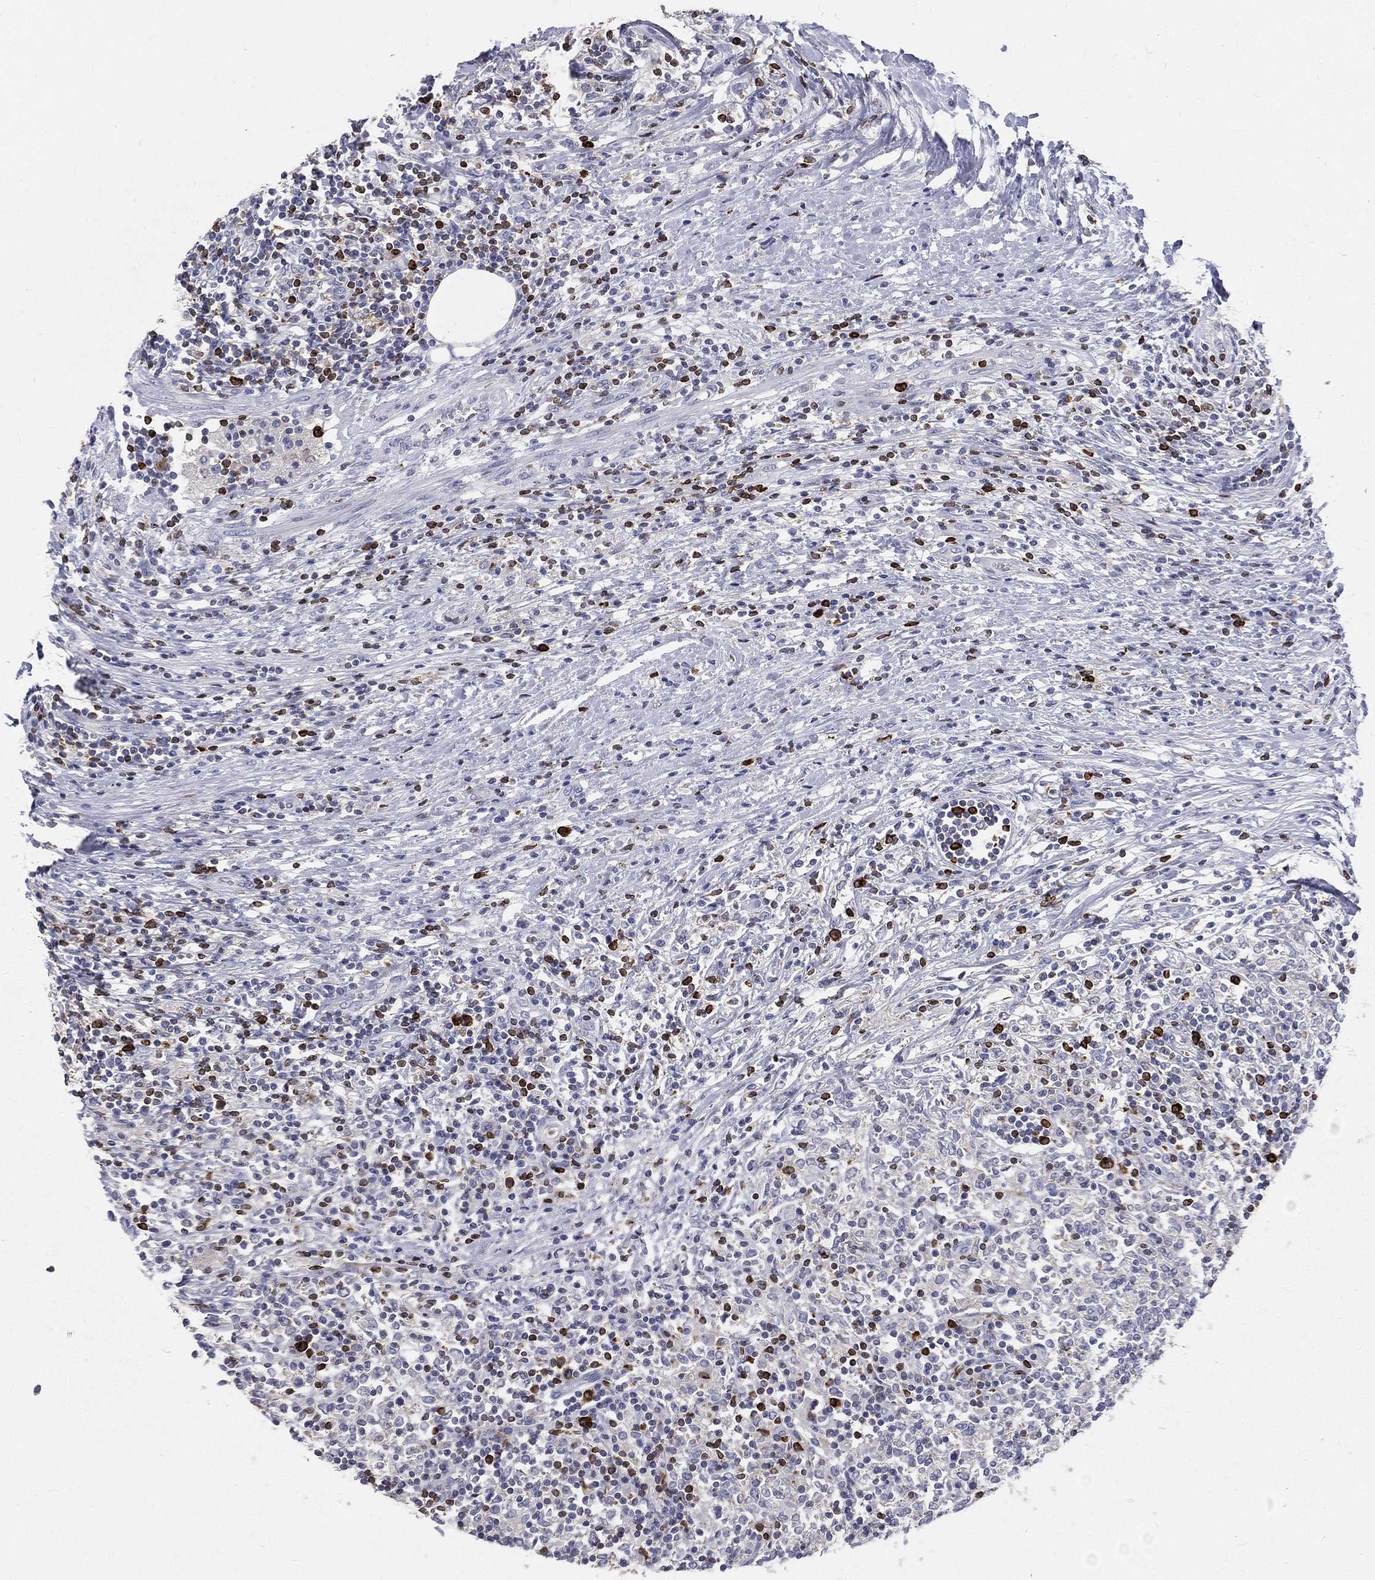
{"staining": {"intensity": "negative", "quantity": "none", "location": "none"}, "tissue": "lymphoma", "cell_type": "Tumor cells", "image_type": "cancer", "snomed": [{"axis": "morphology", "description": "Malignant lymphoma, non-Hodgkin's type, High grade"}, {"axis": "topography", "description": "Lymph node"}], "caption": "Immunohistochemistry micrograph of neoplastic tissue: malignant lymphoma, non-Hodgkin's type (high-grade) stained with DAB exhibits no significant protein expression in tumor cells. (Stains: DAB (3,3'-diaminobenzidine) IHC with hematoxylin counter stain, Microscopy: brightfield microscopy at high magnification).", "gene": "CTSW", "patient": {"sex": "female", "age": 84}}